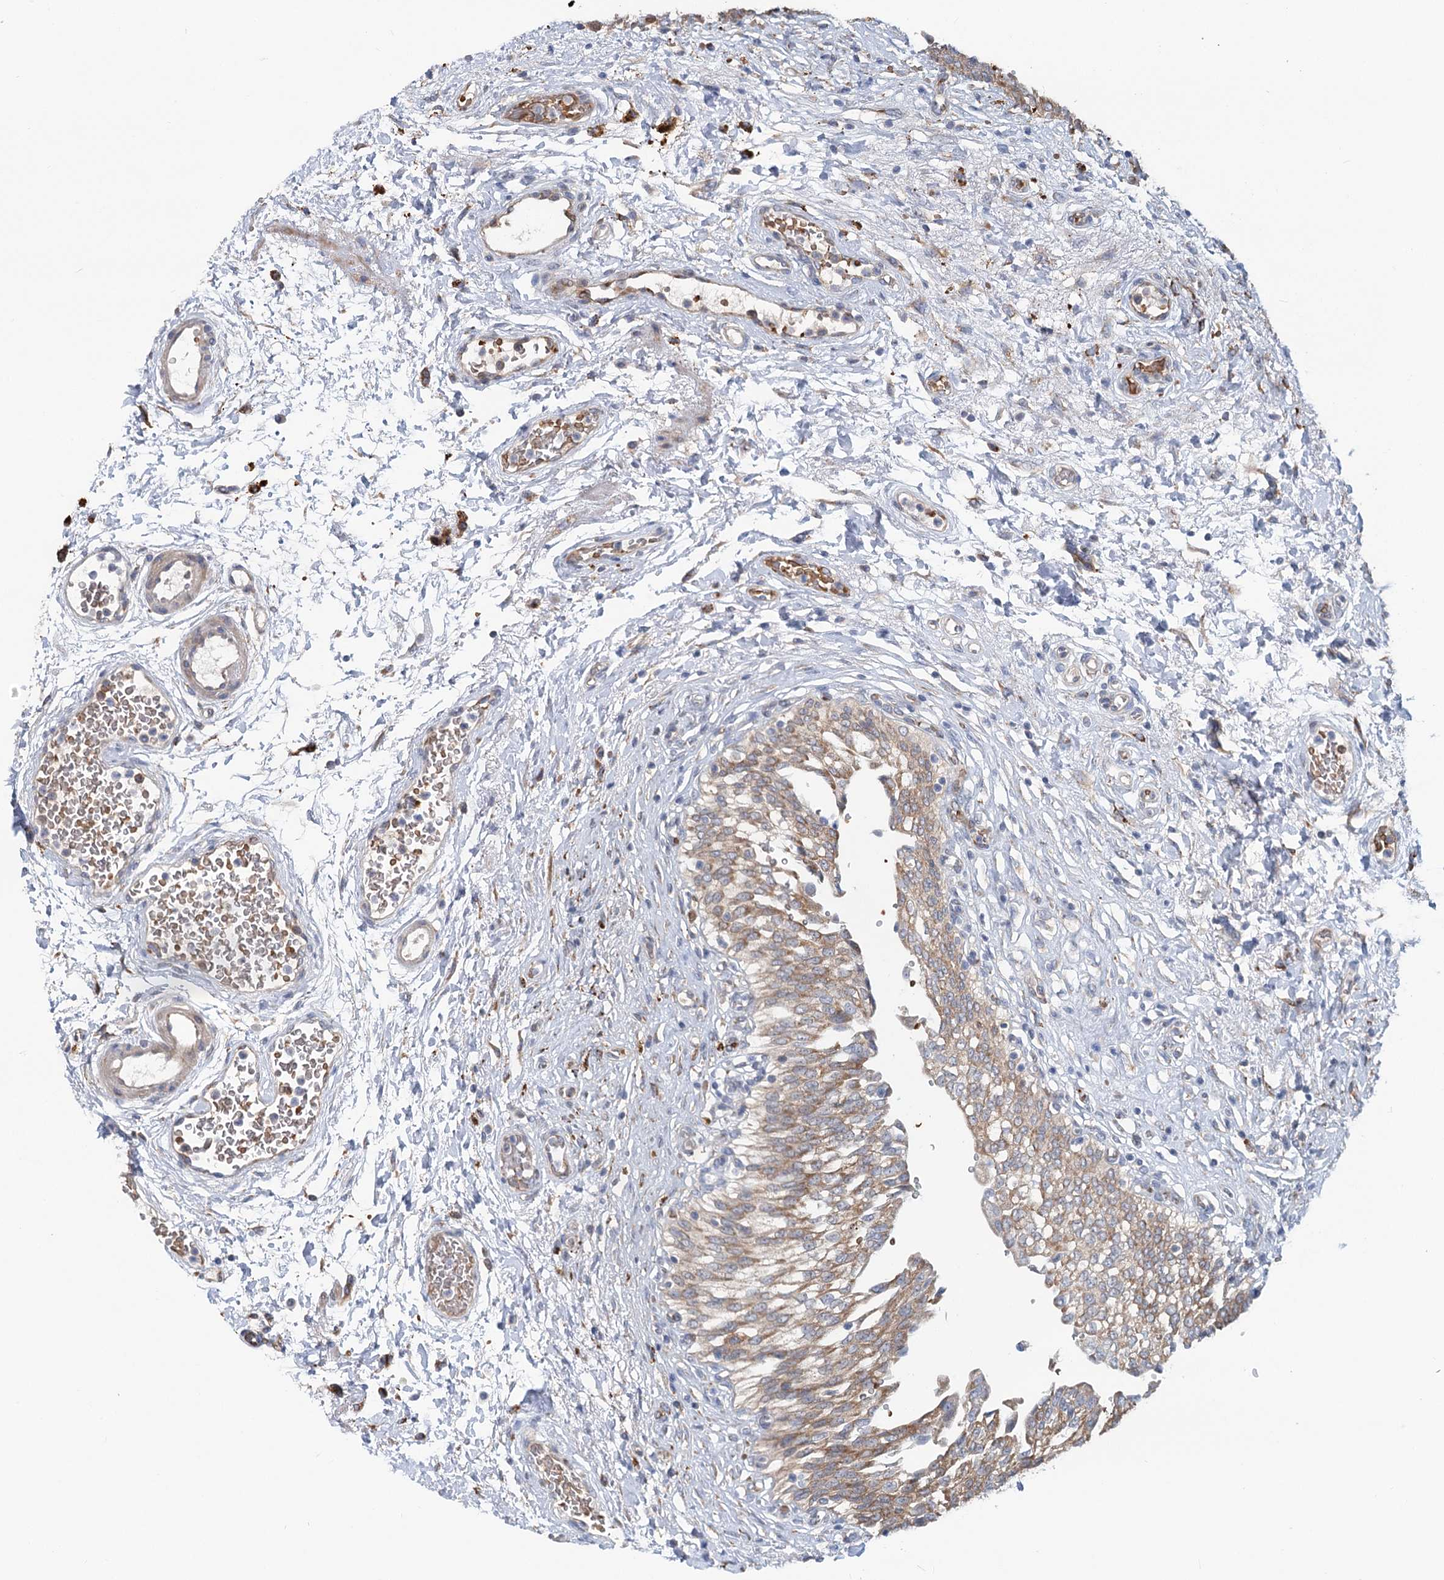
{"staining": {"intensity": "moderate", "quantity": ">75%", "location": "cytoplasmic/membranous"}, "tissue": "urinary bladder", "cell_type": "Urothelial cells", "image_type": "normal", "snomed": [{"axis": "morphology", "description": "Urothelial carcinoma, High grade"}, {"axis": "topography", "description": "Urinary bladder"}], "caption": "This histopathology image displays IHC staining of normal human urinary bladder, with medium moderate cytoplasmic/membranous expression in approximately >75% of urothelial cells.", "gene": "CIB4", "patient": {"sex": "male", "age": 46}}